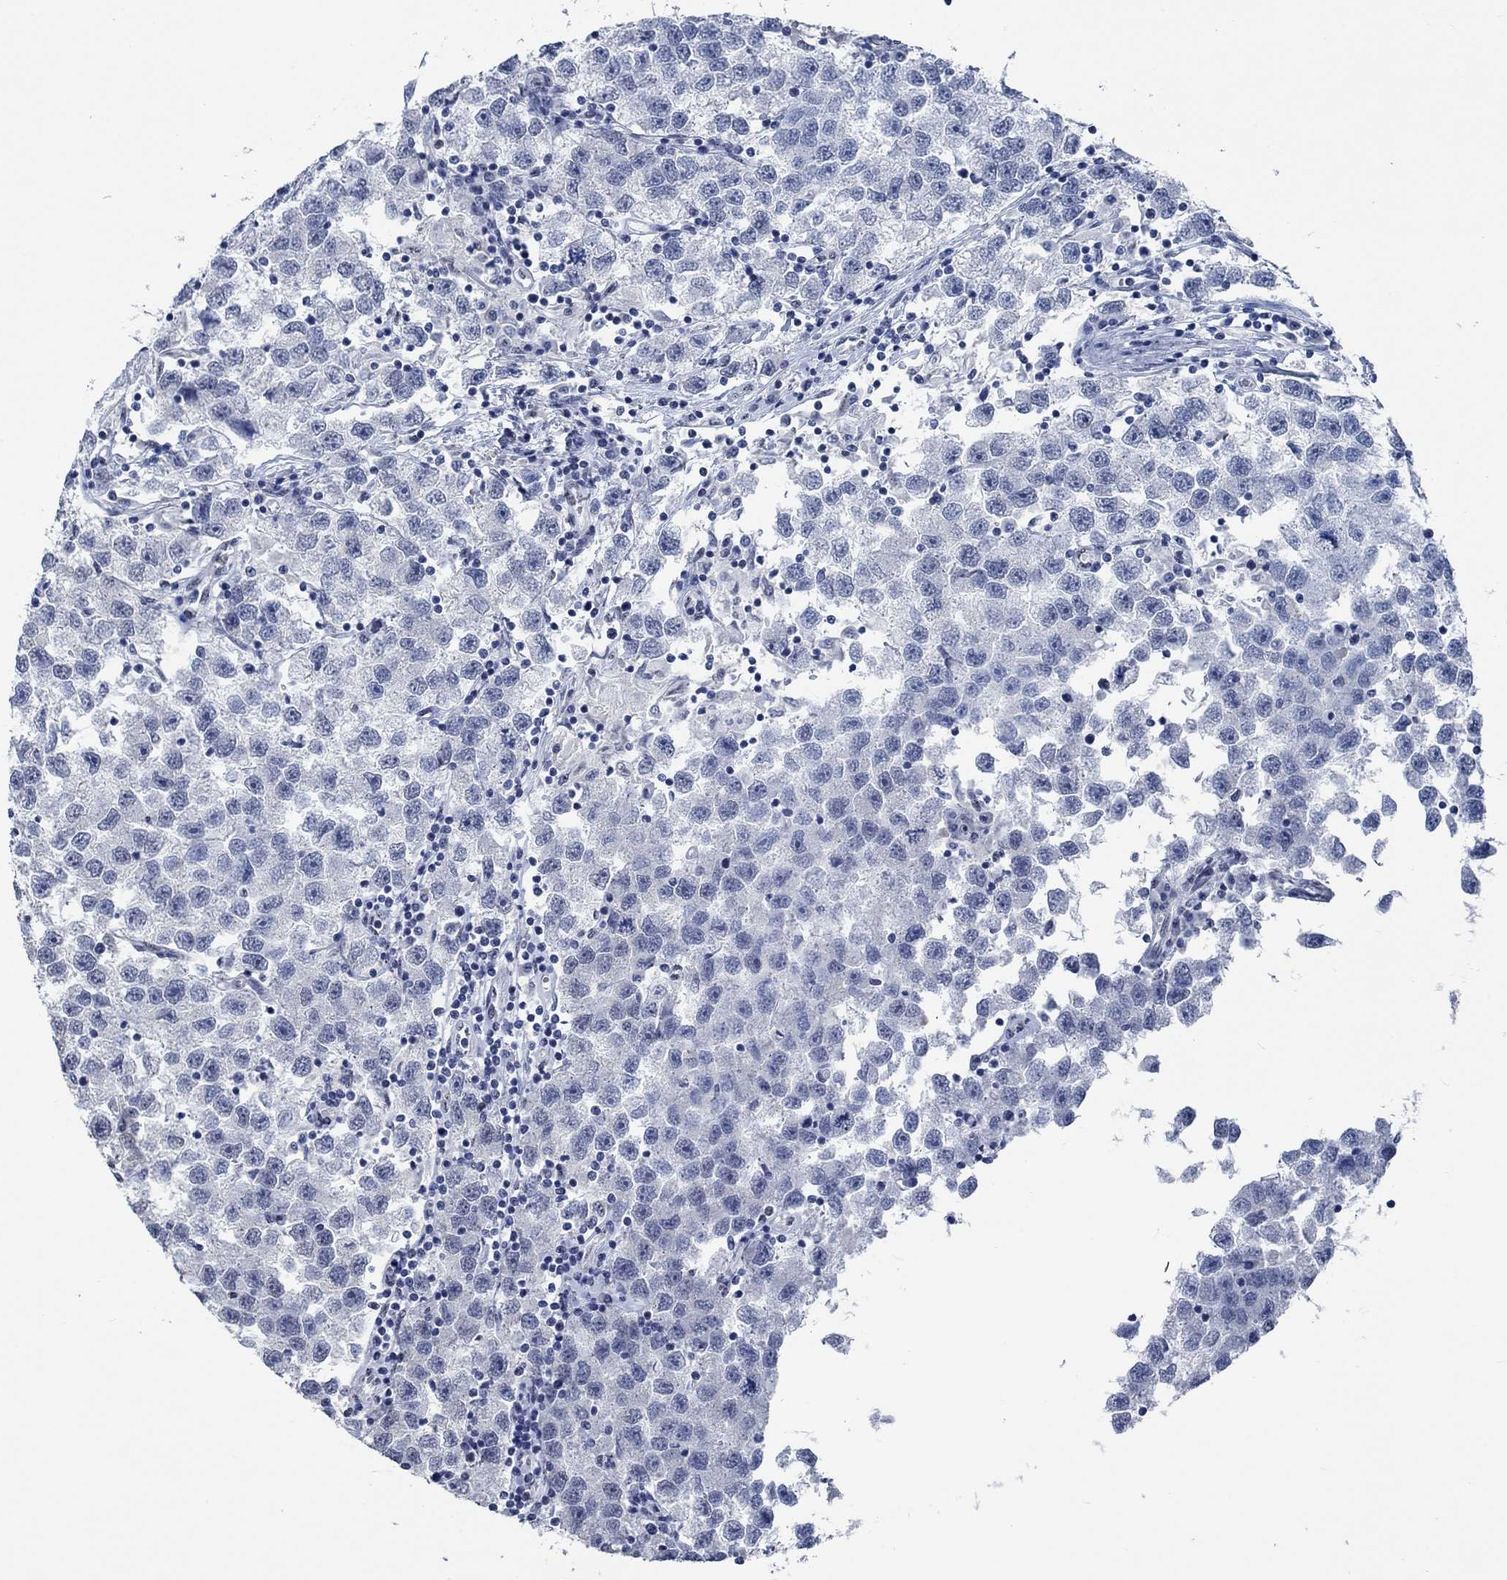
{"staining": {"intensity": "negative", "quantity": "none", "location": "none"}, "tissue": "testis cancer", "cell_type": "Tumor cells", "image_type": "cancer", "snomed": [{"axis": "morphology", "description": "Seminoma, NOS"}, {"axis": "topography", "description": "Testis"}], "caption": "Immunohistochemical staining of human testis seminoma shows no significant staining in tumor cells.", "gene": "OBSCN", "patient": {"sex": "male", "age": 26}}